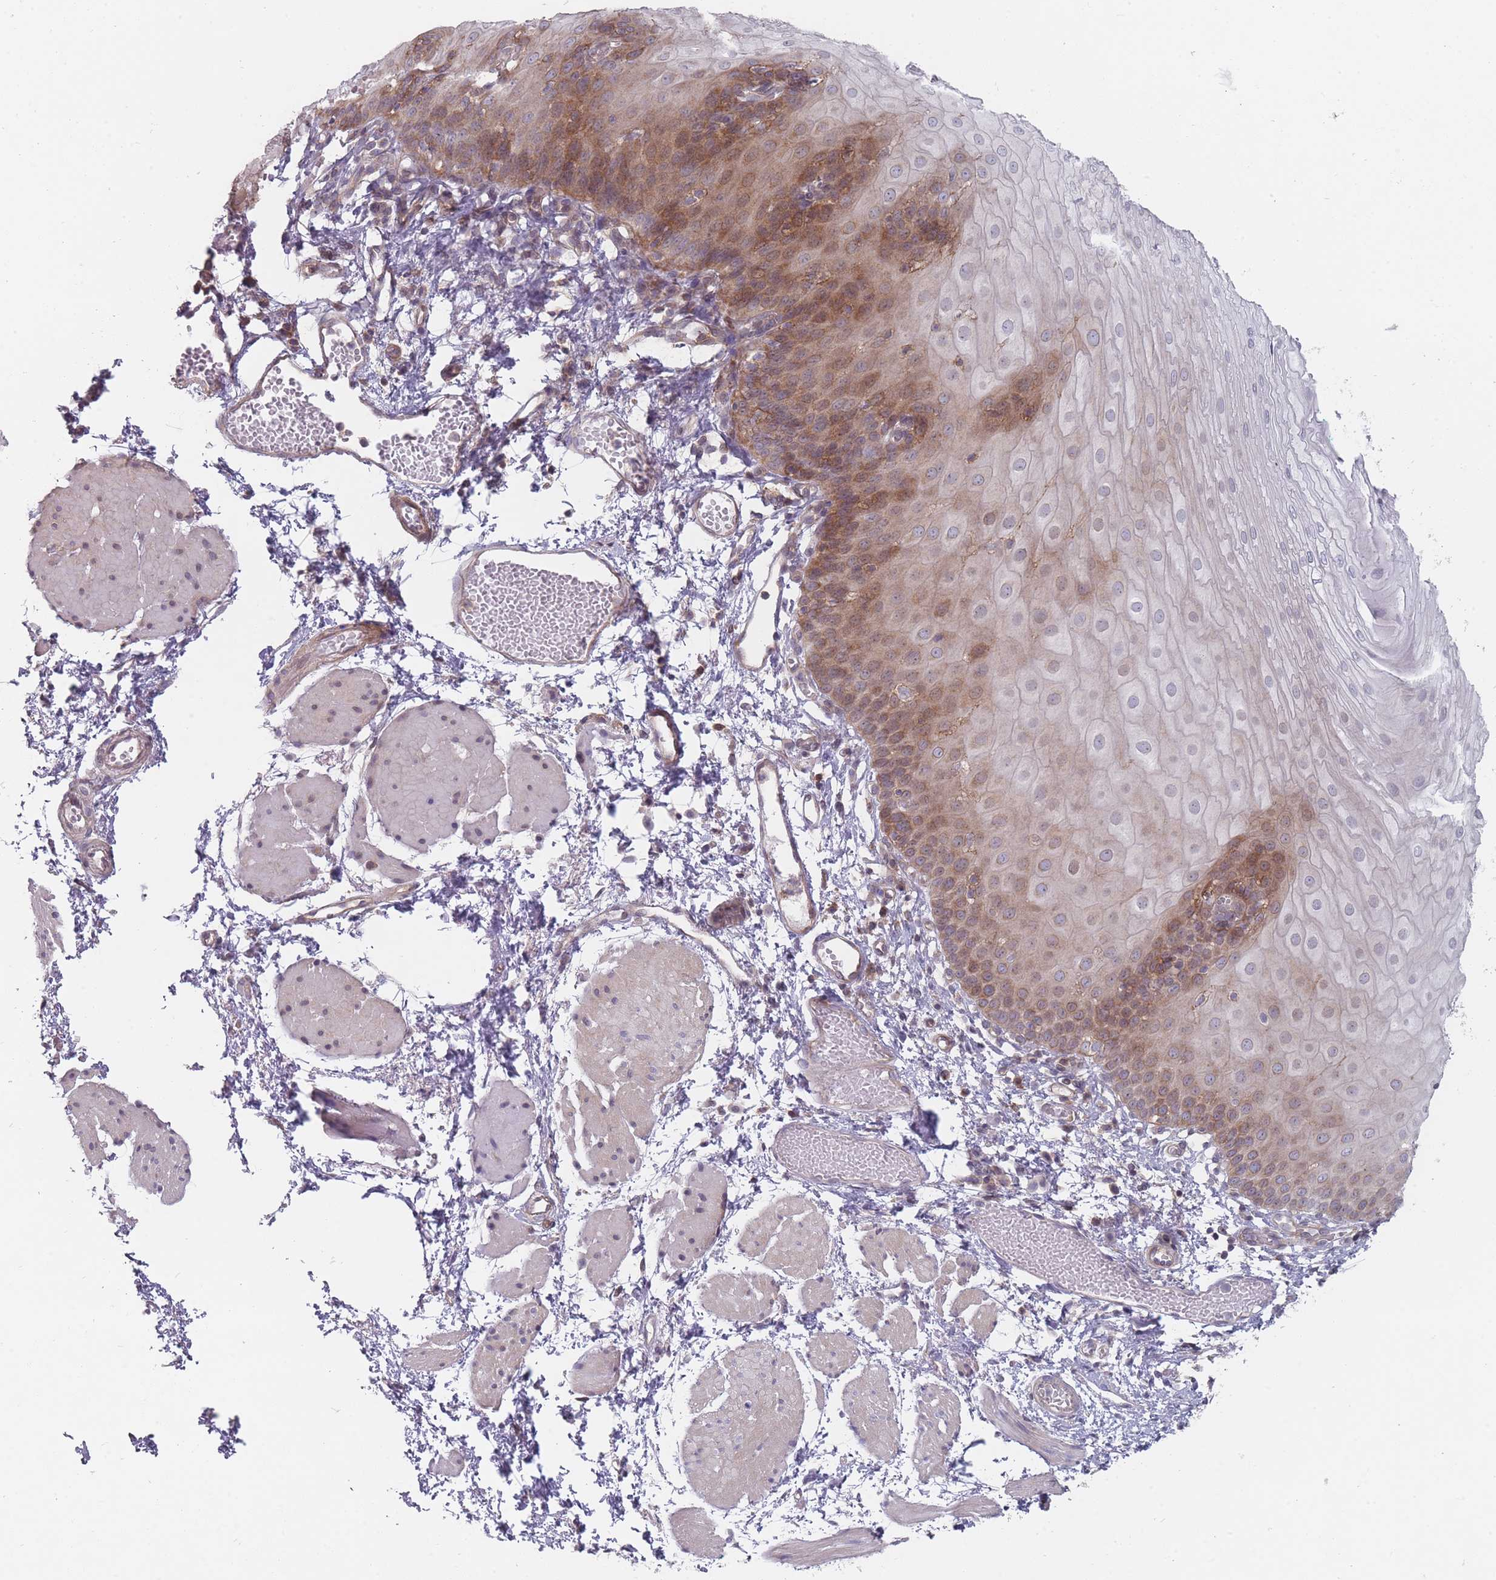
{"staining": {"intensity": "moderate", "quantity": "25%-75%", "location": "cytoplasmic/membranous"}, "tissue": "esophagus", "cell_type": "Squamous epithelial cells", "image_type": "normal", "snomed": [{"axis": "morphology", "description": "Normal tissue, NOS"}, {"axis": "topography", "description": "Esophagus"}], "caption": "Normal esophagus demonstrates moderate cytoplasmic/membranous staining in about 25%-75% of squamous epithelial cells, visualized by immunohistochemistry.", "gene": "PCDH12", "patient": {"sex": "male", "age": 69}}